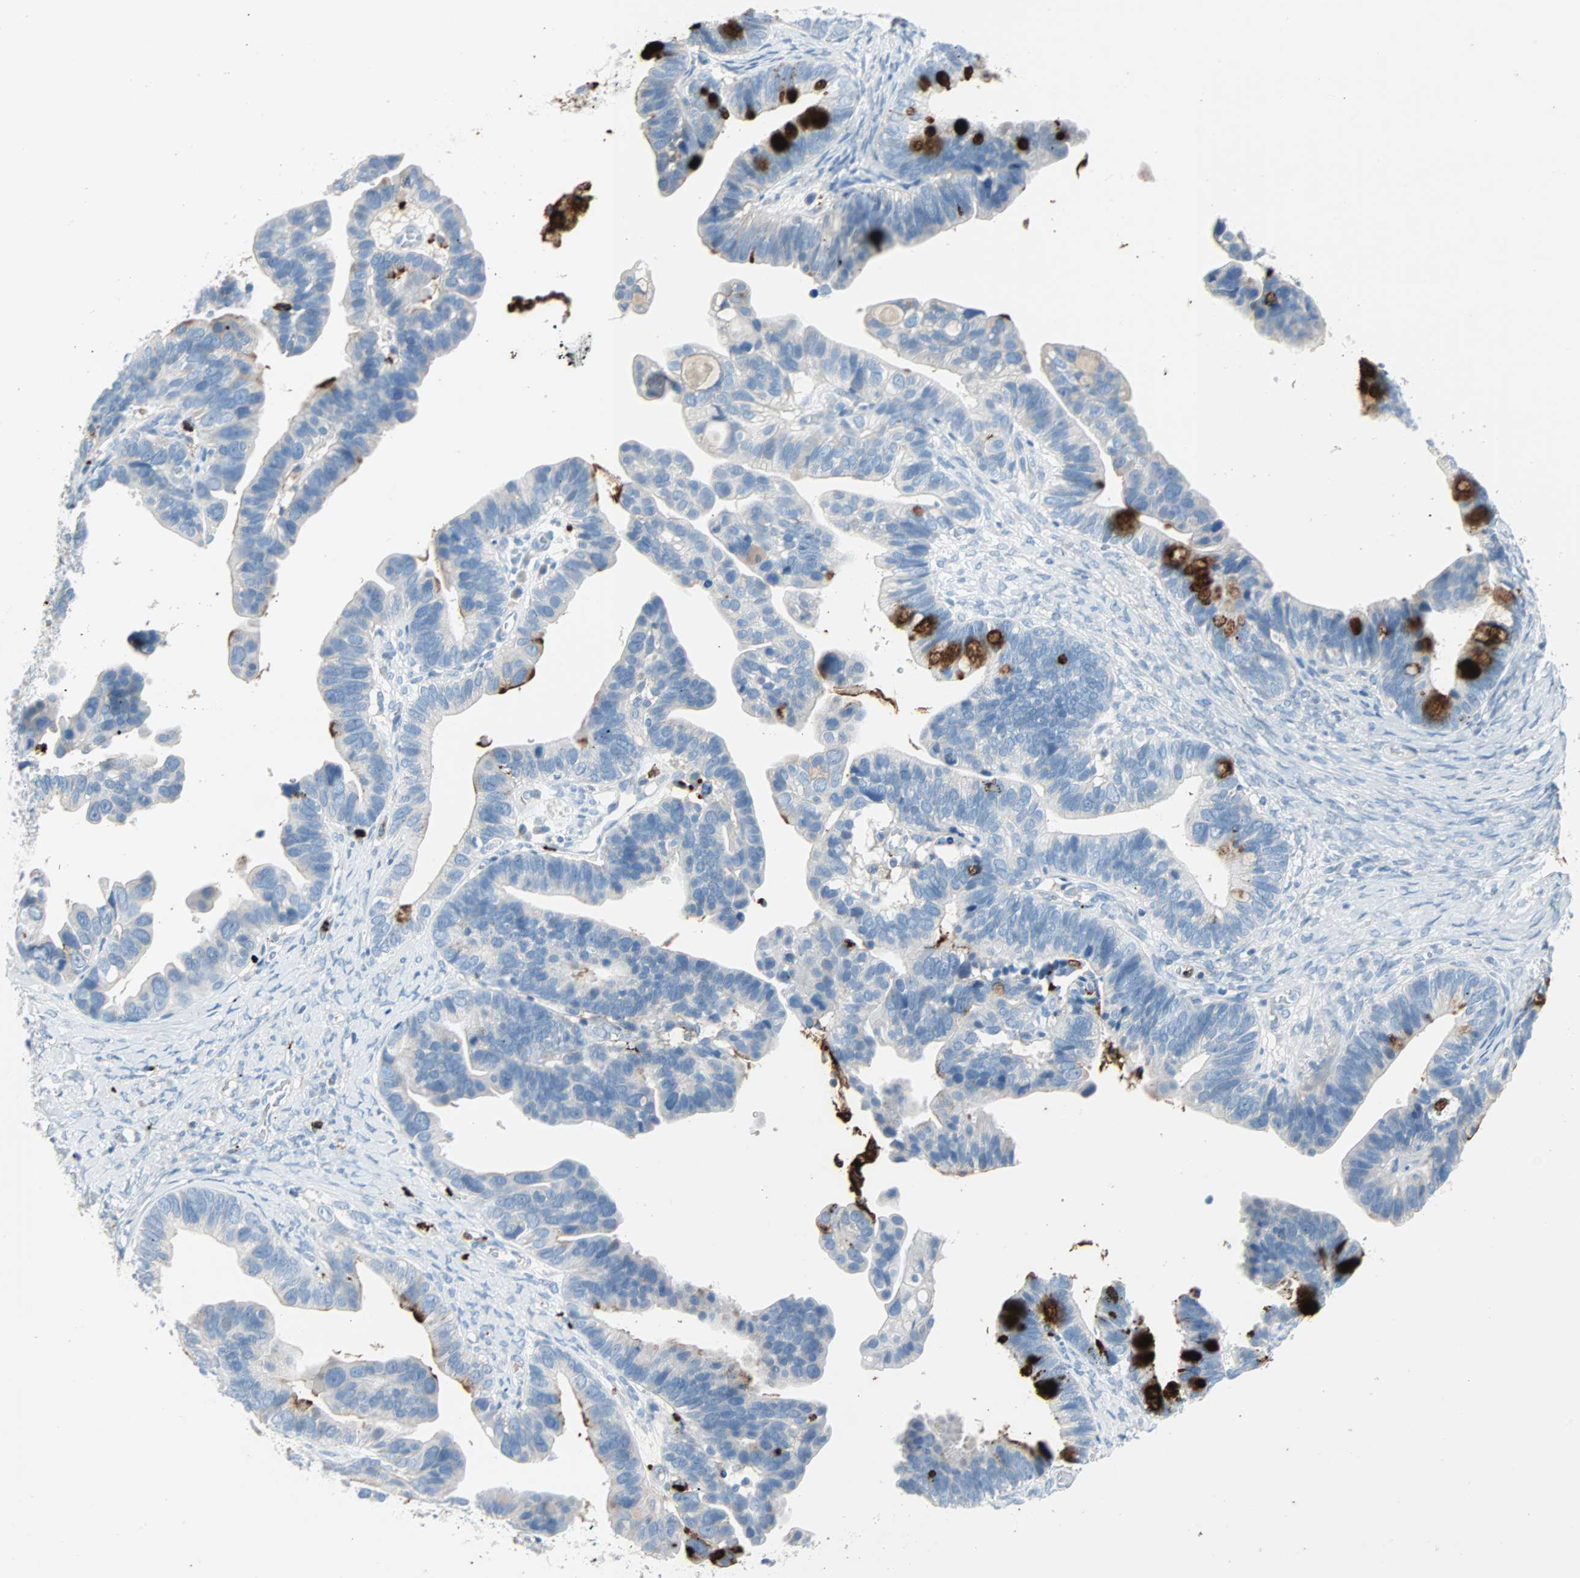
{"staining": {"intensity": "strong", "quantity": "<25%", "location": "cytoplasmic/membranous"}, "tissue": "ovarian cancer", "cell_type": "Tumor cells", "image_type": "cancer", "snomed": [{"axis": "morphology", "description": "Cystadenocarcinoma, serous, NOS"}, {"axis": "topography", "description": "Ovary"}], "caption": "Ovarian serous cystadenocarcinoma stained with a protein marker reveals strong staining in tumor cells.", "gene": "CLEC4A", "patient": {"sex": "female", "age": 56}}